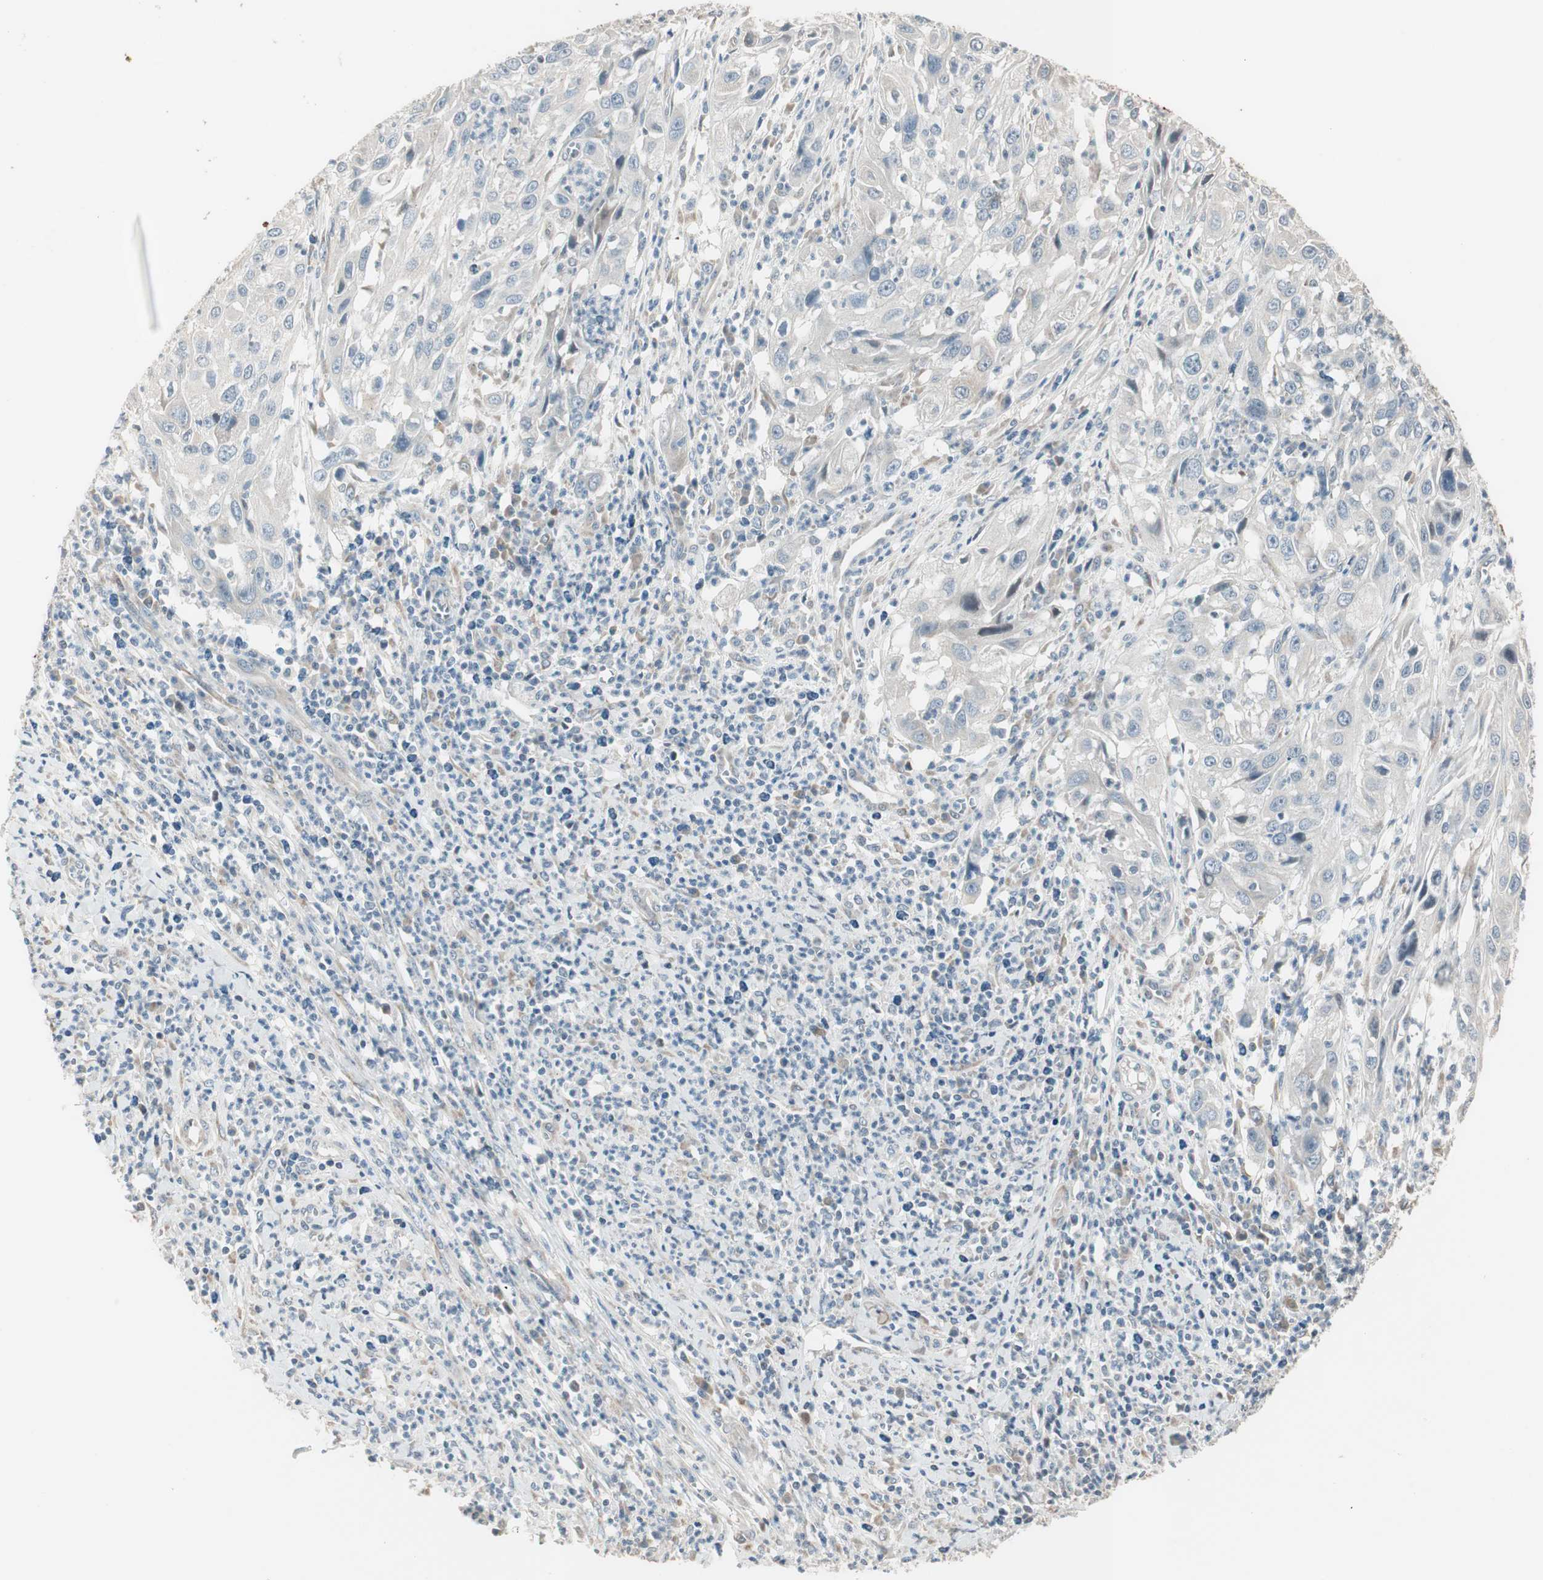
{"staining": {"intensity": "negative", "quantity": "none", "location": "none"}, "tissue": "cervical cancer", "cell_type": "Tumor cells", "image_type": "cancer", "snomed": [{"axis": "morphology", "description": "Squamous cell carcinoma, NOS"}, {"axis": "topography", "description": "Cervix"}], "caption": "This is an immunohistochemistry (IHC) image of squamous cell carcinoma (cervical). There is no expression in tumor cells.", "gene": "PDZK1", "patient": {"sex": "female", "age": 32}}